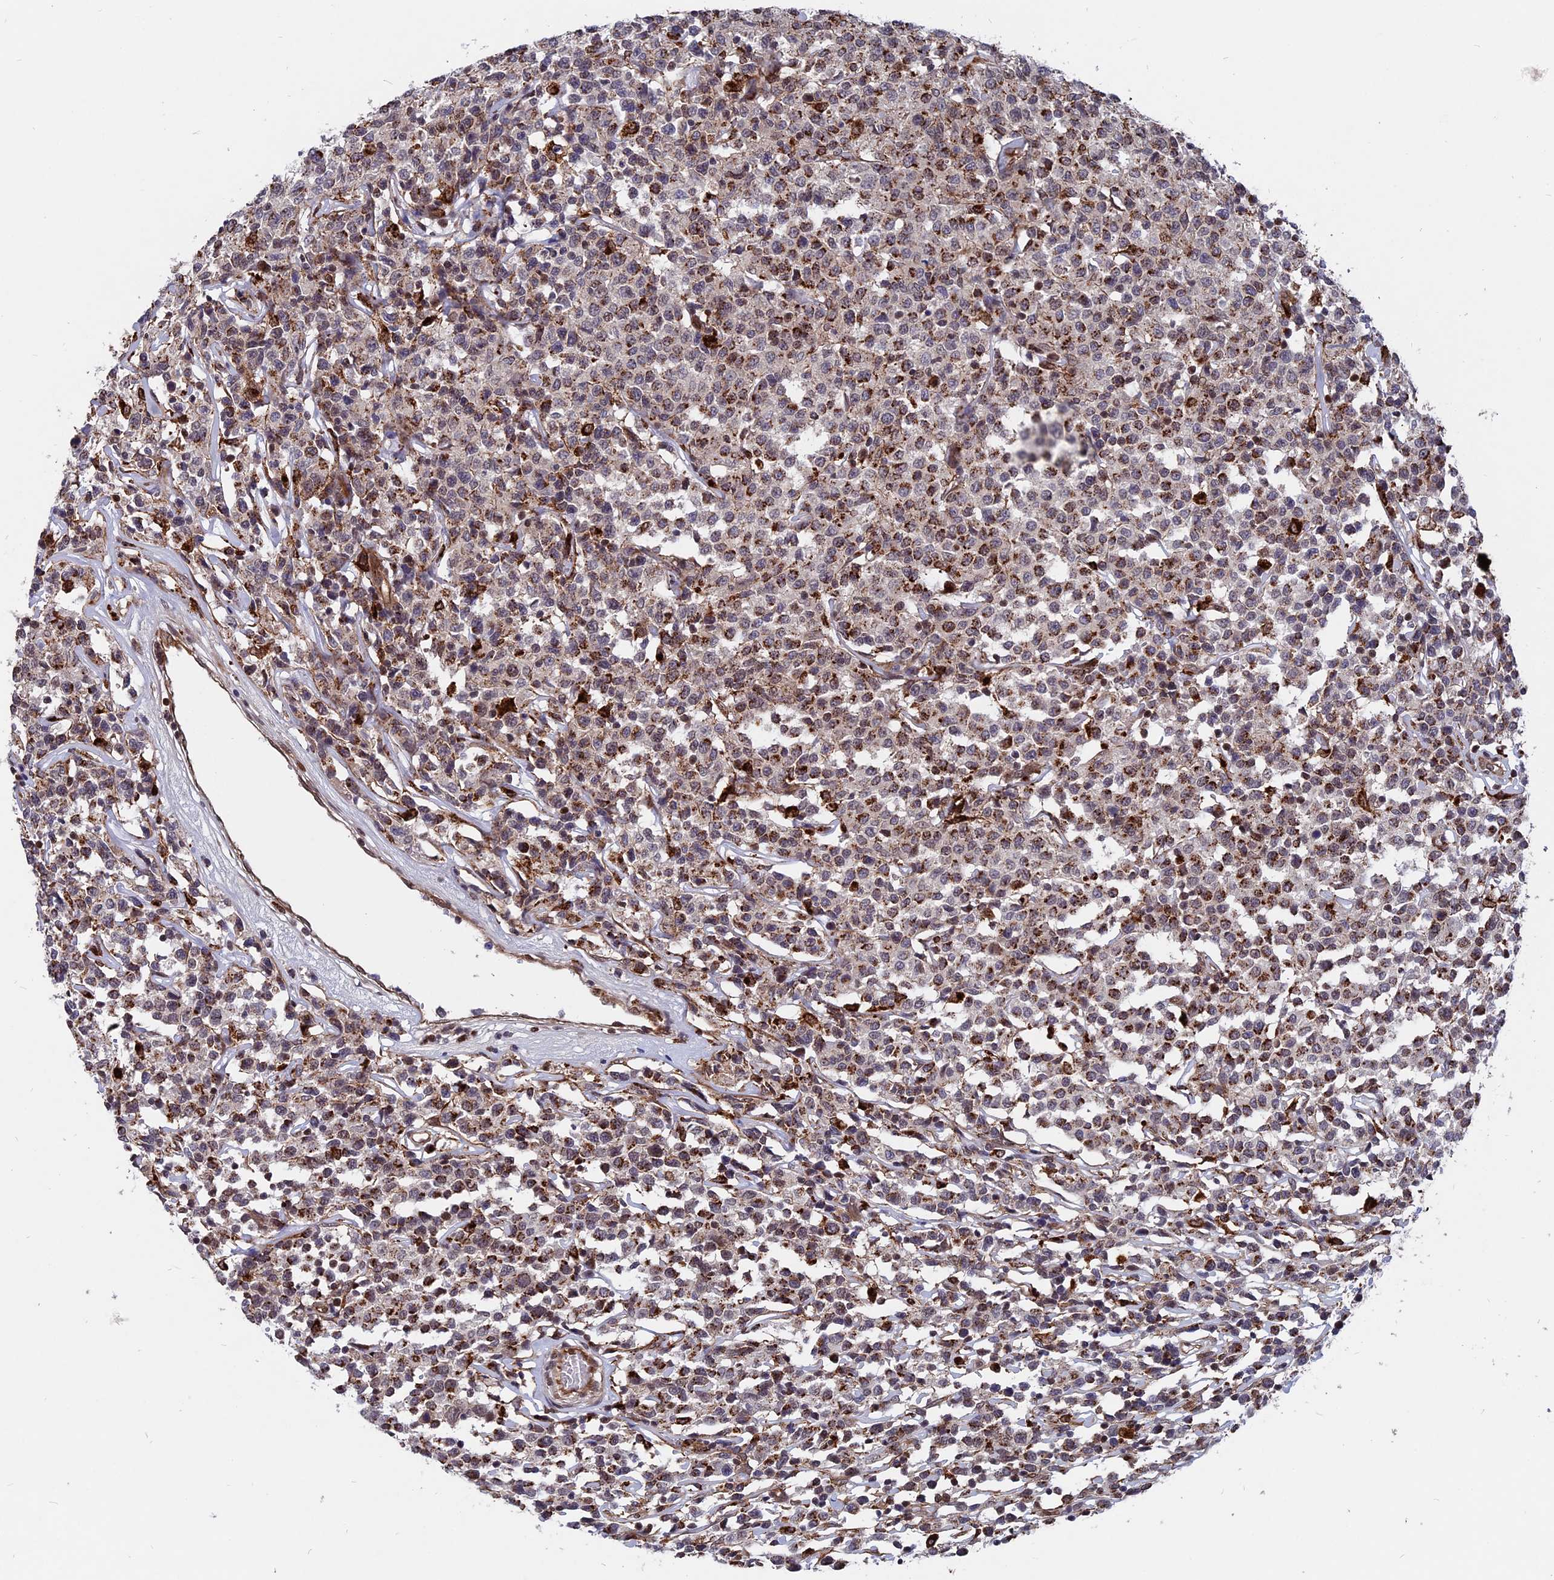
{"staining": {"intensity": "moderate", "quantity": "25%-75%", "location": "cytoplasmic/membranous"}, "tissue": "lymphoma", "cell_type": "Tumor cells", "image_type": "cancer", "snomed": [{"axis": "morphology", "description": "Malignant lymphoma, non-Hodgkin's type, Low grade"}, {"axis": "topography", "description": "Small intestine"}], "caption": "Lymphoma stained for a protein shows moderate cytoplasmic/membranous positivity in tumor cells. The staining is performed using DAB brown chromogen to label protein expression. The nuclei are counter-stained blue using hematoxylin.", "gene": "NOSIP", "patient": {"sex": "female", "age": 59}}